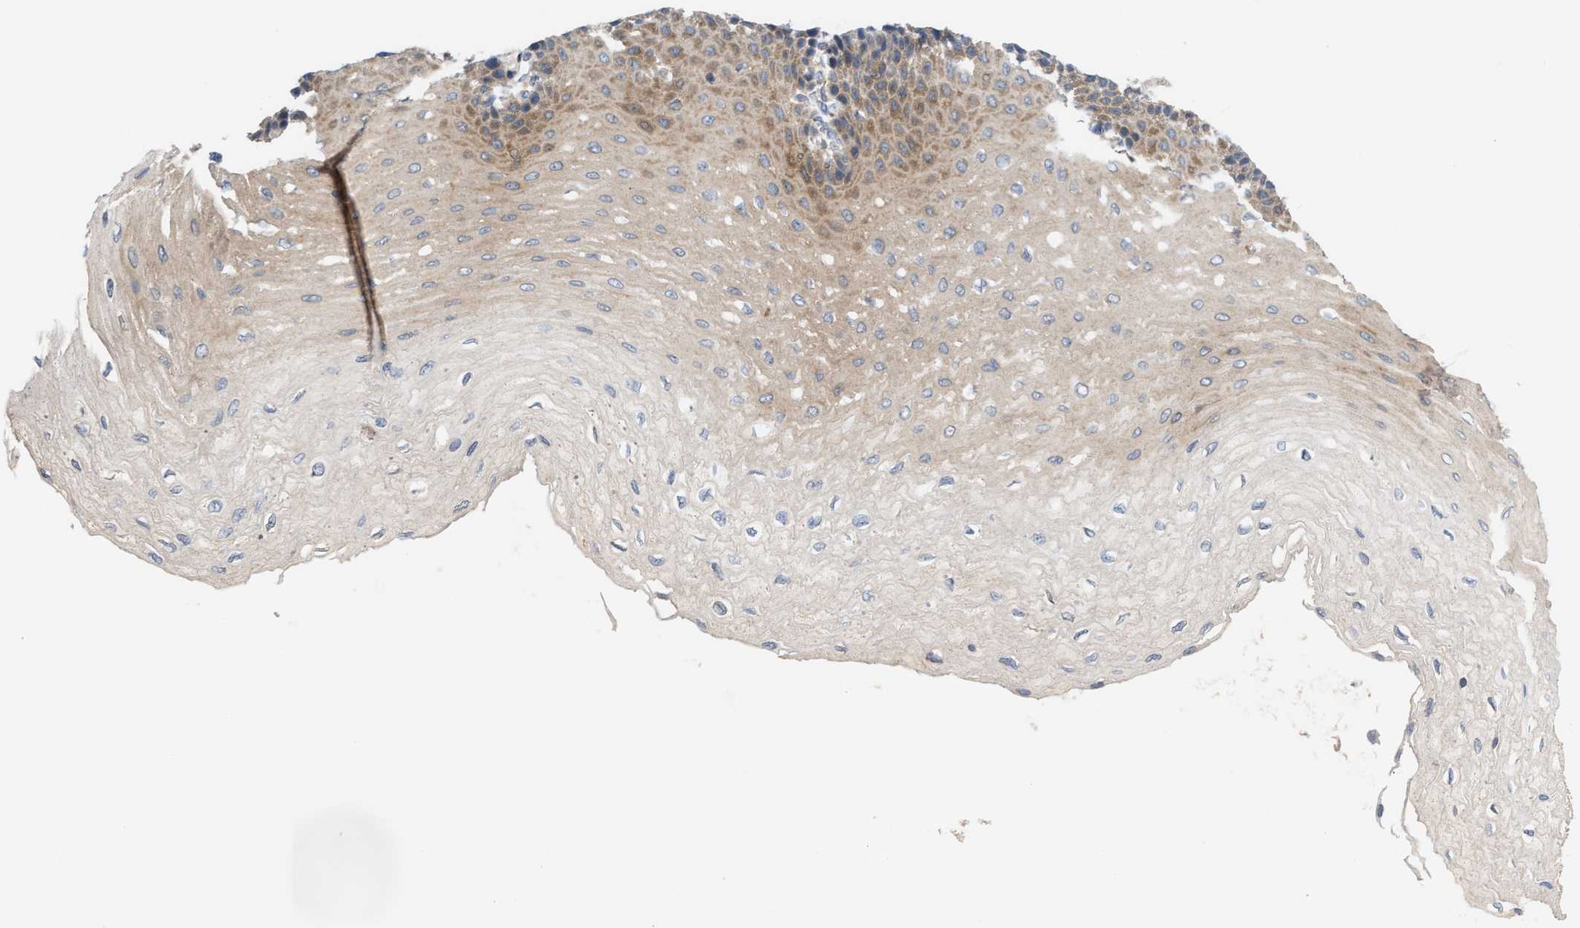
{"staining": {"intensity": "moderate", "quantity": ">75%", "location": "cytoplasmic/membranous"}, "tissue": "esophagus", "cell_type": "Squamous epithelial cells", "image_type": "normal", "snomed": [{"axis": "morphology", "description": "Normal tissue, NOS"}, {"axis": "topography", "description": "Esophagus"}], "caption": "A brown stain shows moderate cytoplasmic/membranous staining of a protein in squamous epithelial cells of normal esophagus. The protein is stained brown, and the nuclei are stained in blue (DAB (3,3'-diaminobenzidine) IHC with brightfield microscopy, high magnification).", "gene": "DBNL", "patient": {"sex": "female", "age": 72}}